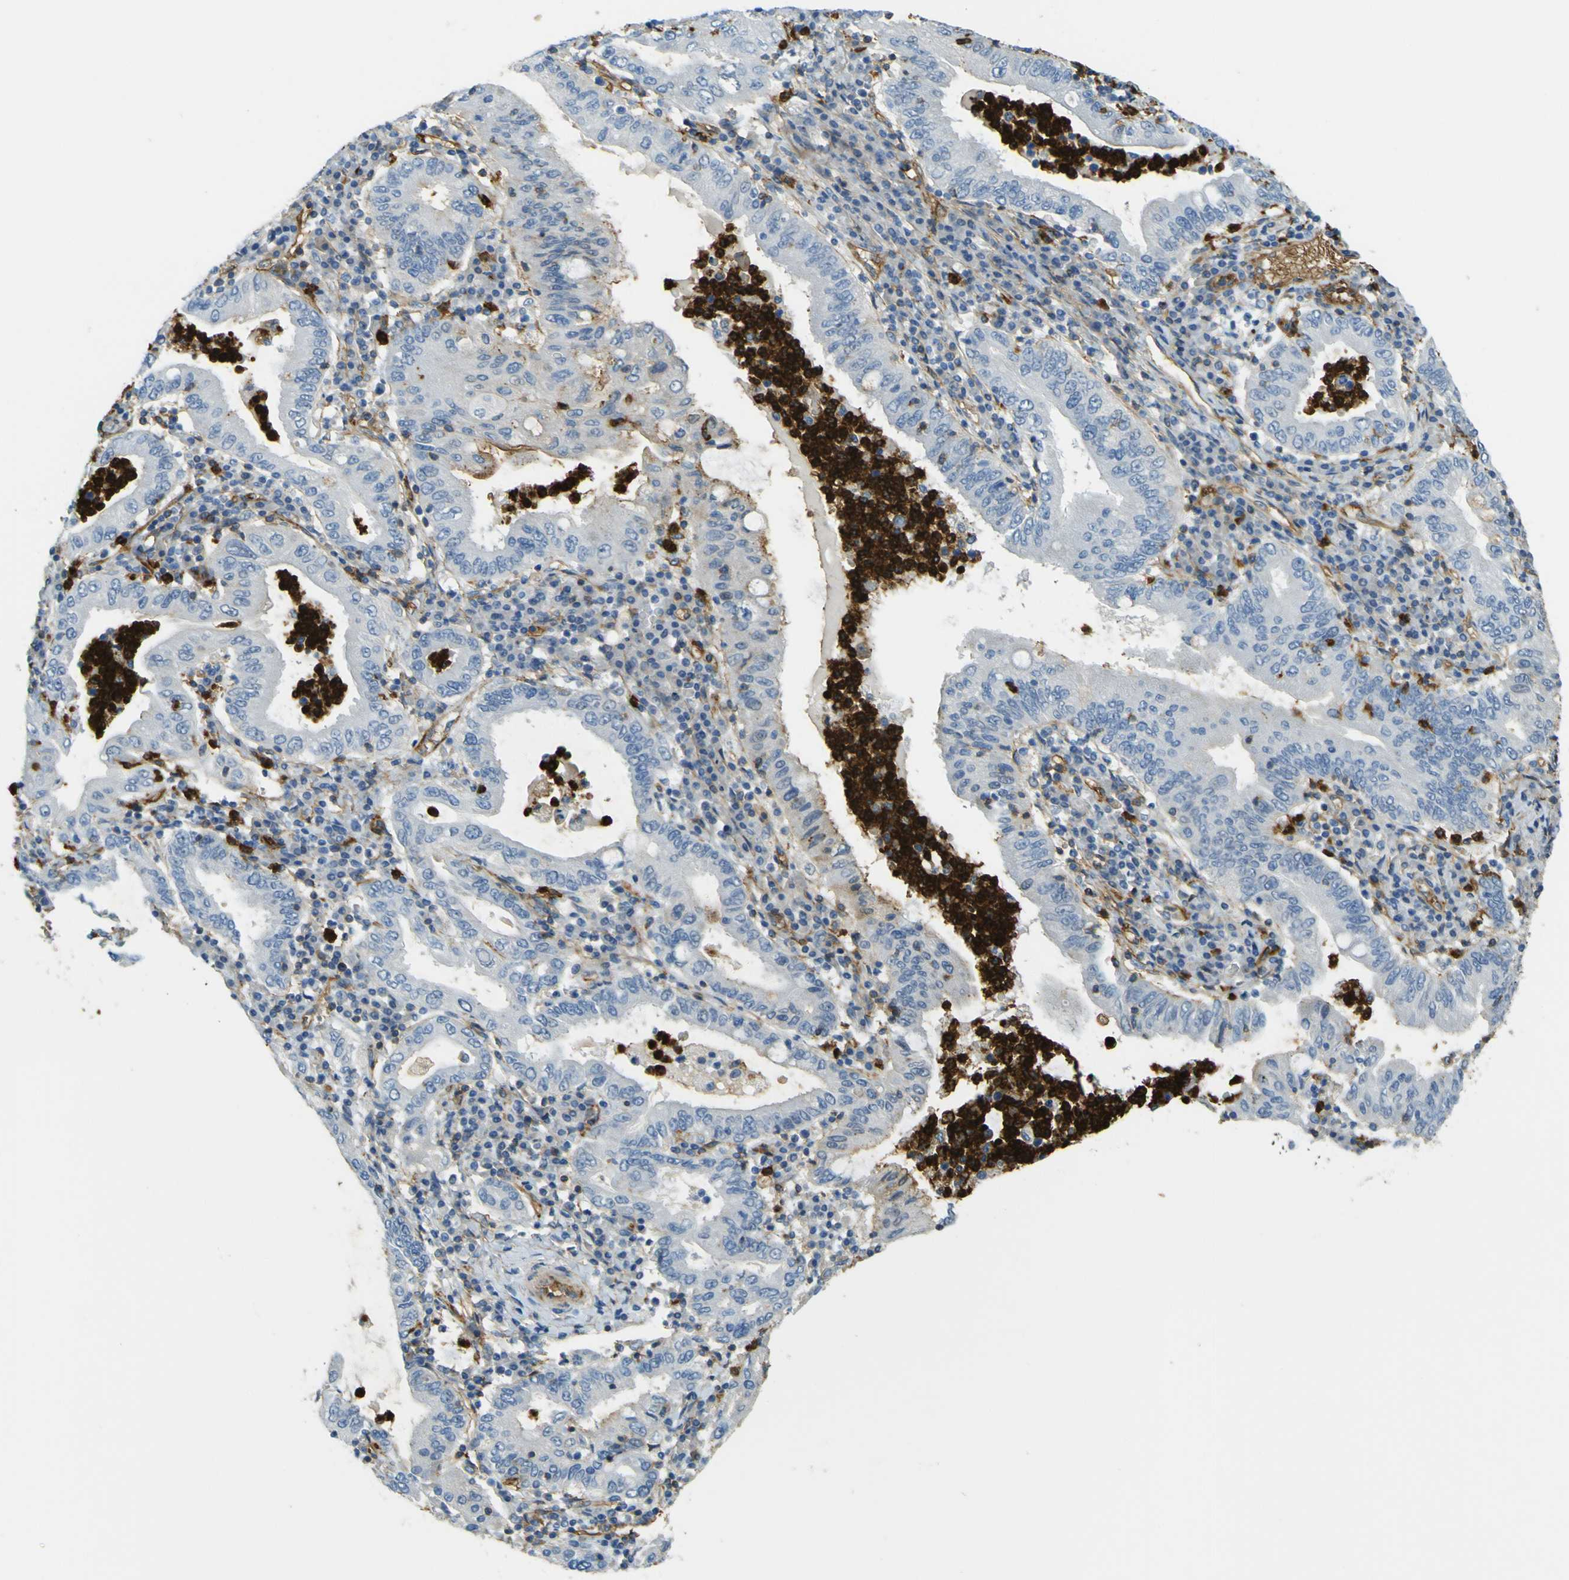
{"staining": {"intensity": "negative", "quantity": "none", "location": "none"}, "tissue": "stomach cancer", "cell_type": "Tumor cells", "image_type": "cancer", "snomed": [{"axis": "morphology", "description": "Normal tissue, NOS"}, {"axis": "morphology", "description": "Adenocarcinoma, NOS"}, {"axis": "topography", "description": "Esophagus"}, {"axis": "topography", "description": "Stomach, upper"}, {"axis": "topography", "description": "Peripheral nerve tissue"}], "caption": "Tumor cells show no significant protein staining in stomach cancer (adenocarcinoma).", "gene": "PLXDC1", "patient": {"sex": "male", "age": 62}}